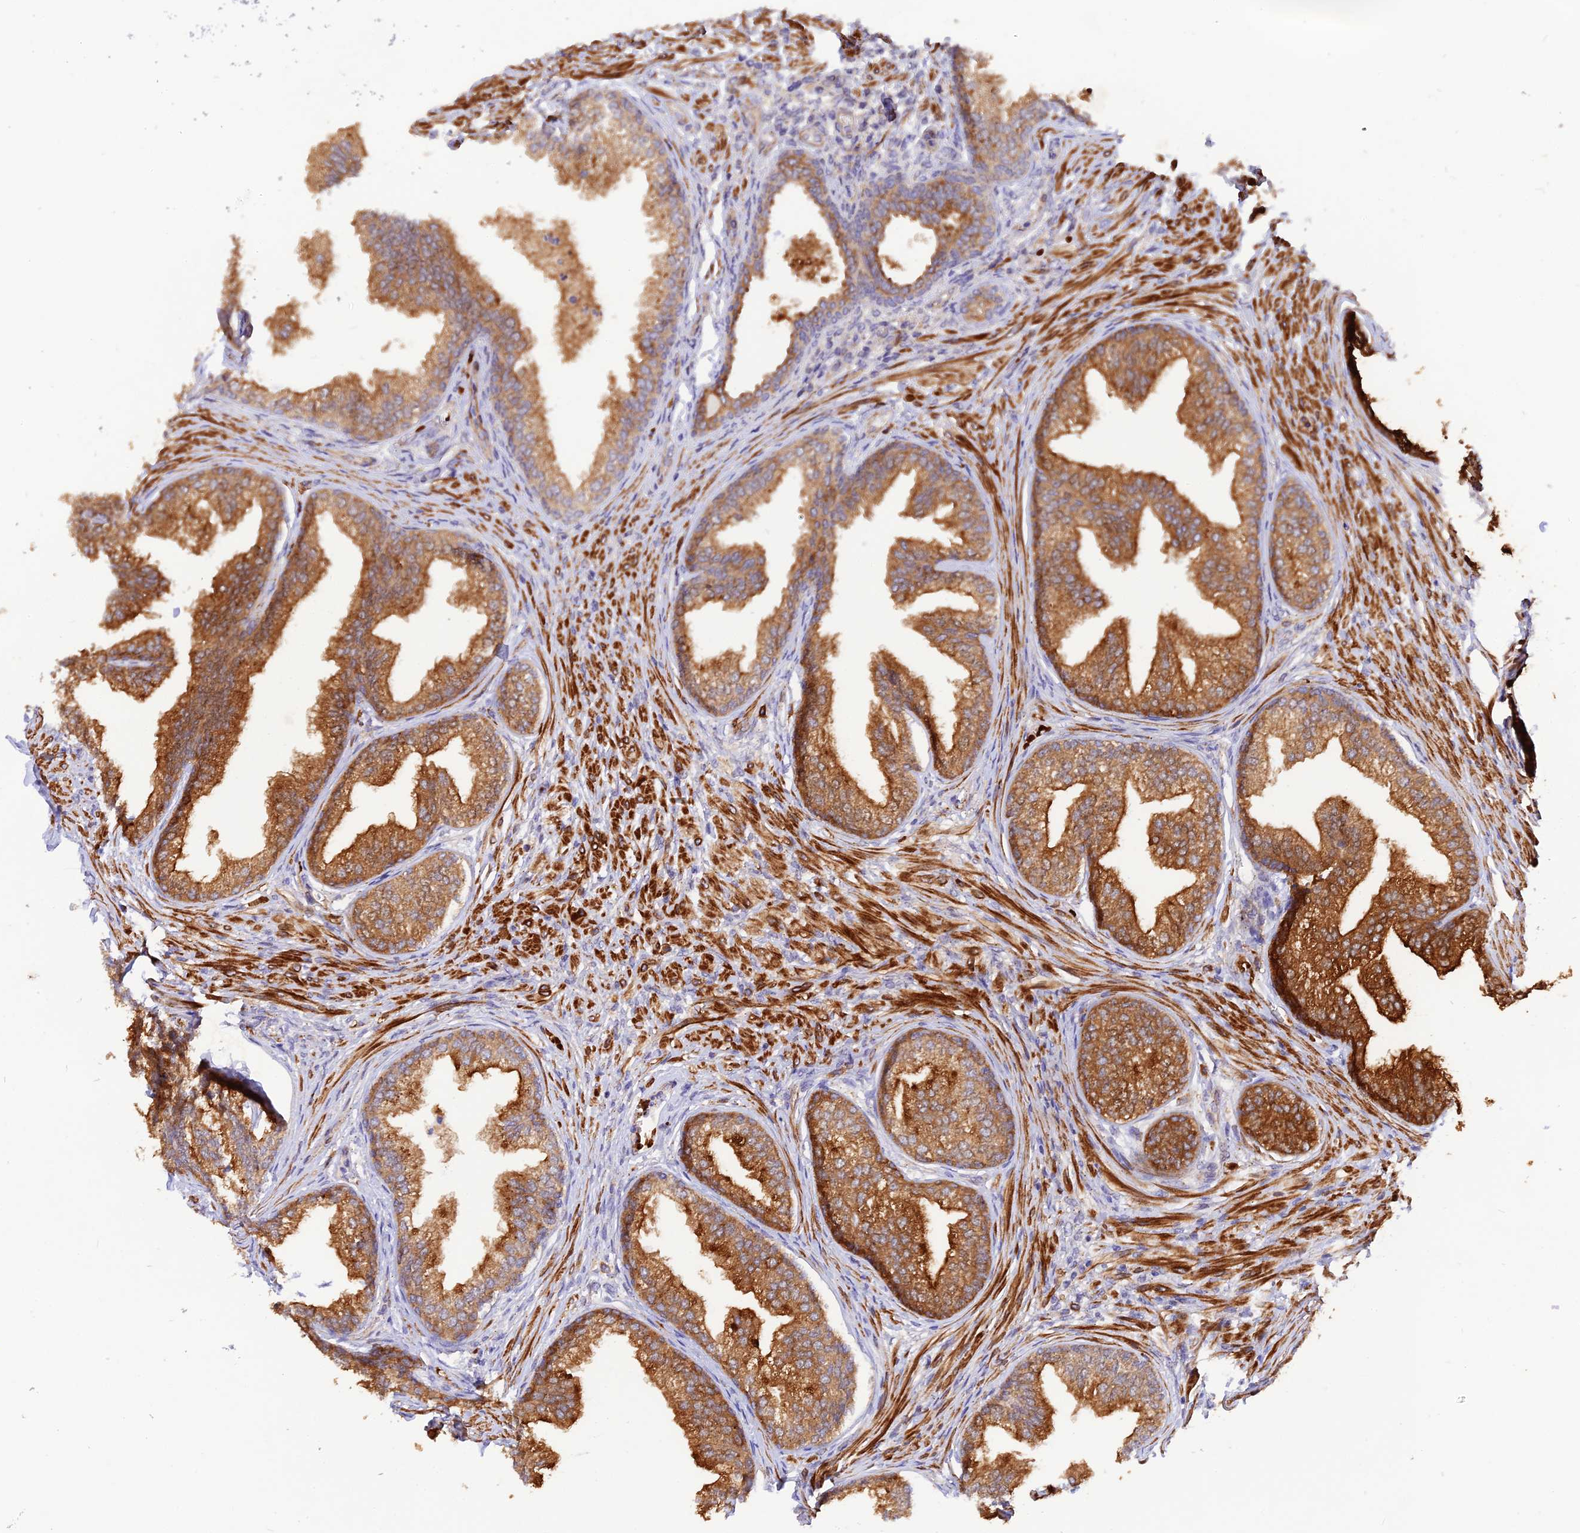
{"staining": {"intensity": "moderate", "quantity": ">75%", "location": "cytoplasmic/membranous"}, "tissue": "prostate", "cell_type": "Glandular cells", "image_type": "normal", "snomed": [{"axis": "morphology", "description": "Normal tissue, NOS"}, {"axis": "topography", "description": "Prostate"}], "caption": "Protein analysis of unremarkable prostate displays moderate cytoplasmic/membranous expression in about >75% of glandular cells.", "gene": "WDFY4", "patient": {"sex": "male", "age": 76}}